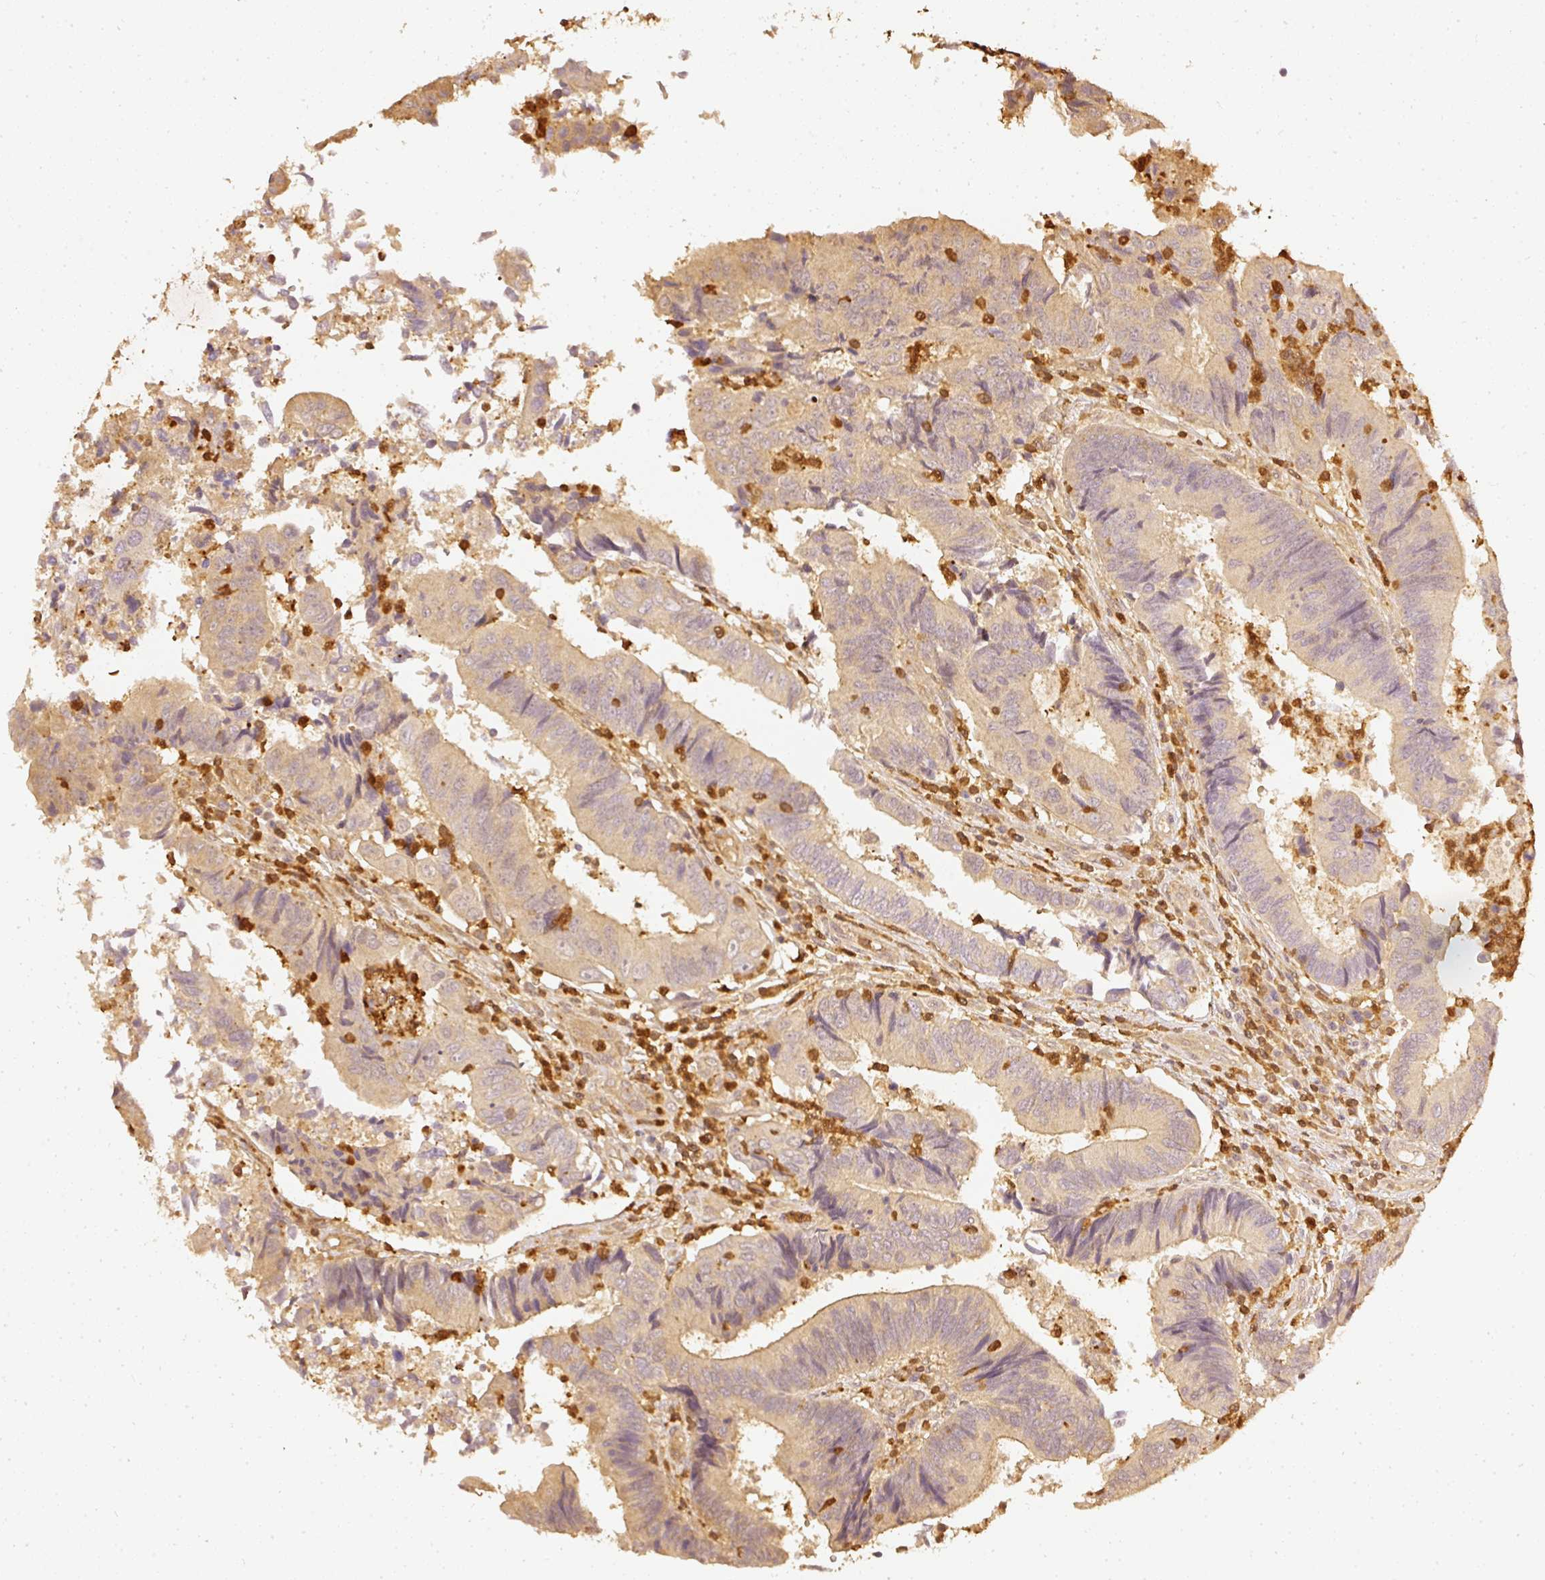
{"staining": {"intensity": "weak", "quantity": "25%-75%", "location": "cytoplasmic/membranous"}, "tissue": "colorectal cancer", "cell_type": "Tumor cells", "image_type": "cancer", "snomed": [{"axis": "morphology", "description": "Adenocarcinoma, NOS"}, {"axis": "topography", "description": "Colon"}], "caption": "Immunohistochemistry micrograph of neoplastic tissue: colorectal cancer (adenocarcinoma) stained using immunohistochemistry (IHC) displays low levels of weak protein expression localized specifically in the cytoplasmic/membranous of tumor cells, appearing as a cytoplasmic/membranous brown color.", "gene": "PFN1", "patient": {"sex": "female", "age": 67}}